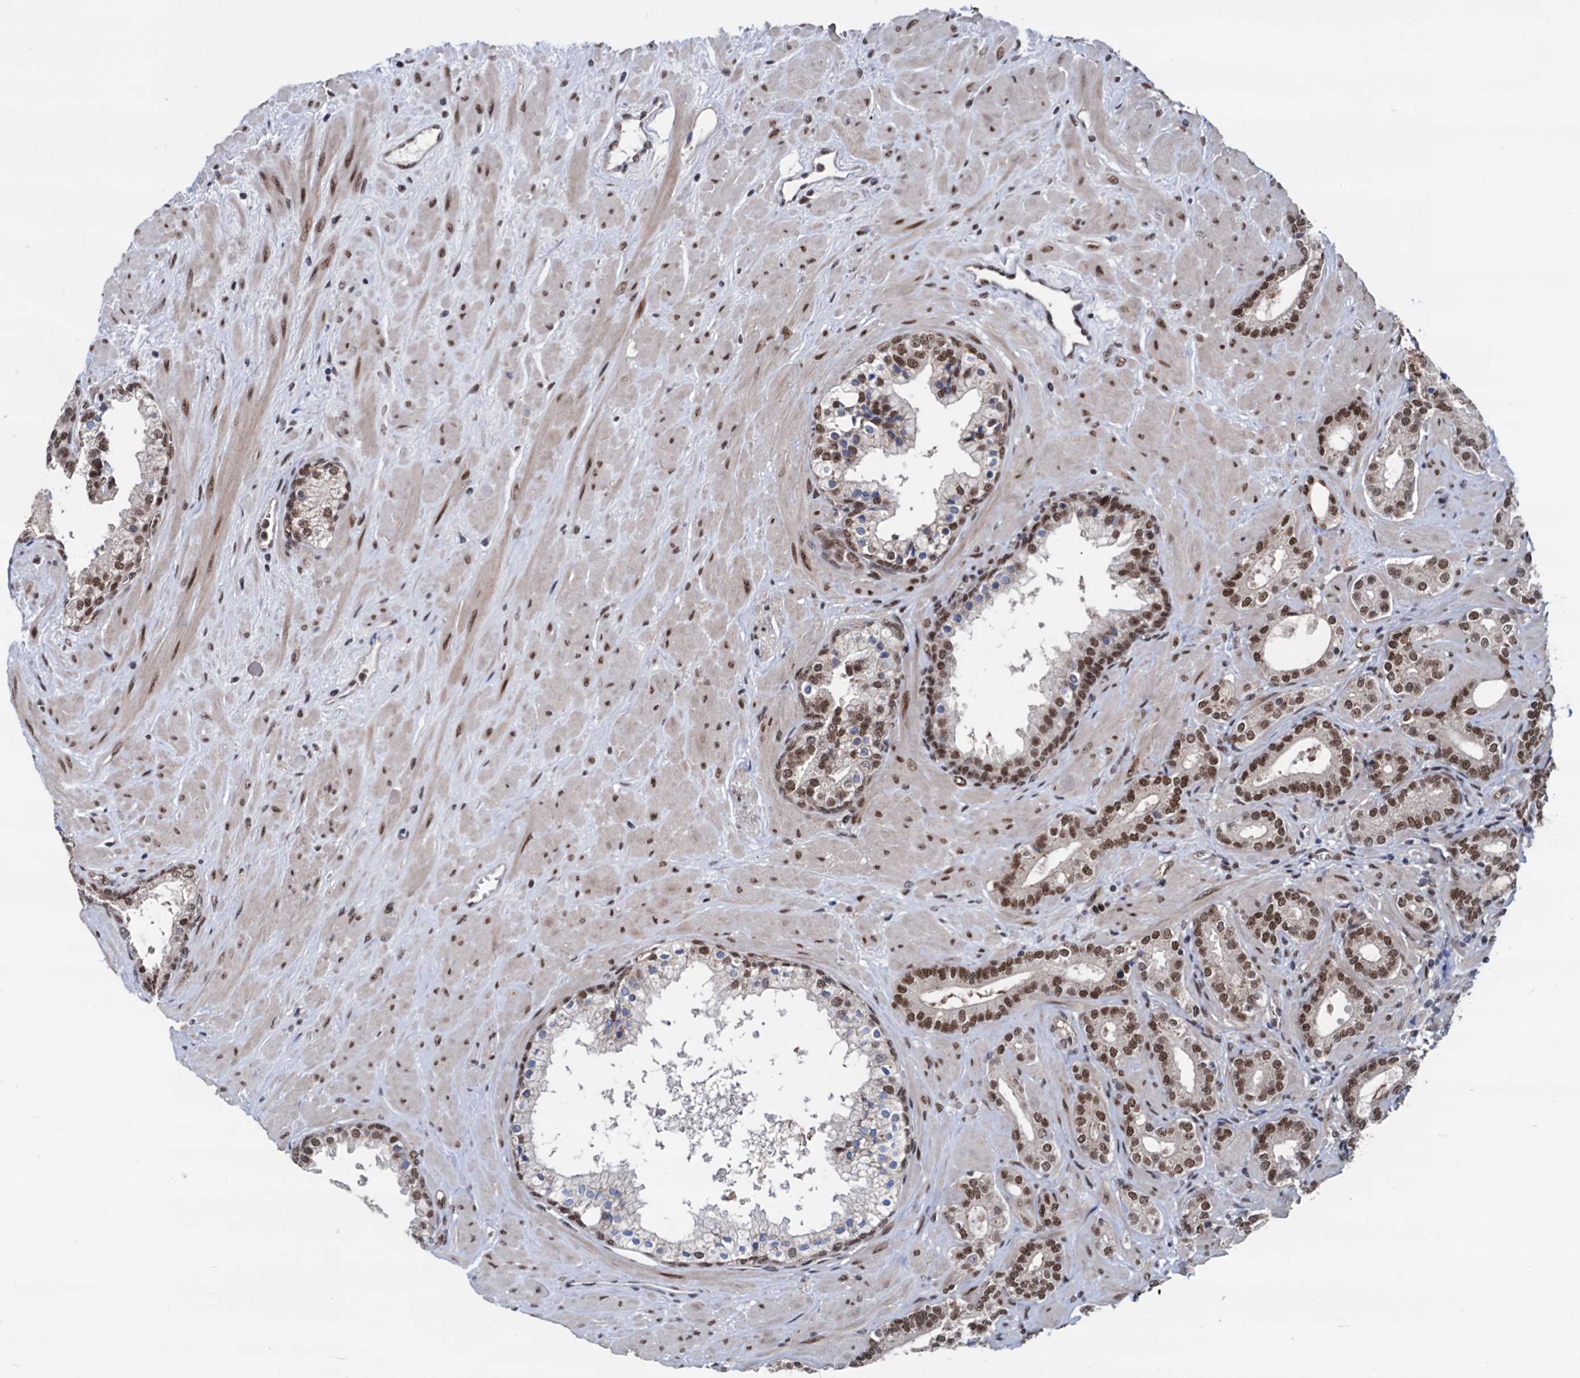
{"staining": {"intensity": "strong", "quantity": ">75%", "location": "nuclear"}, "tissue": "prostate cancer", "cell_type": "Tumor cells", "image_type": "cancer", "snomed": [{"axis": "morphology", "description": "Adenocarcinoma, High grade"}, {"axis": "topography", "description": "Prostate"}], "caption": "Brown immunohistochemical staining in human prostate high-grade adenocarcinoma displays strong nuclear staining in approximately >75% of tumor cells.", "gene": "GALNT11", "patient": {"sex": "male", "age": 64}}